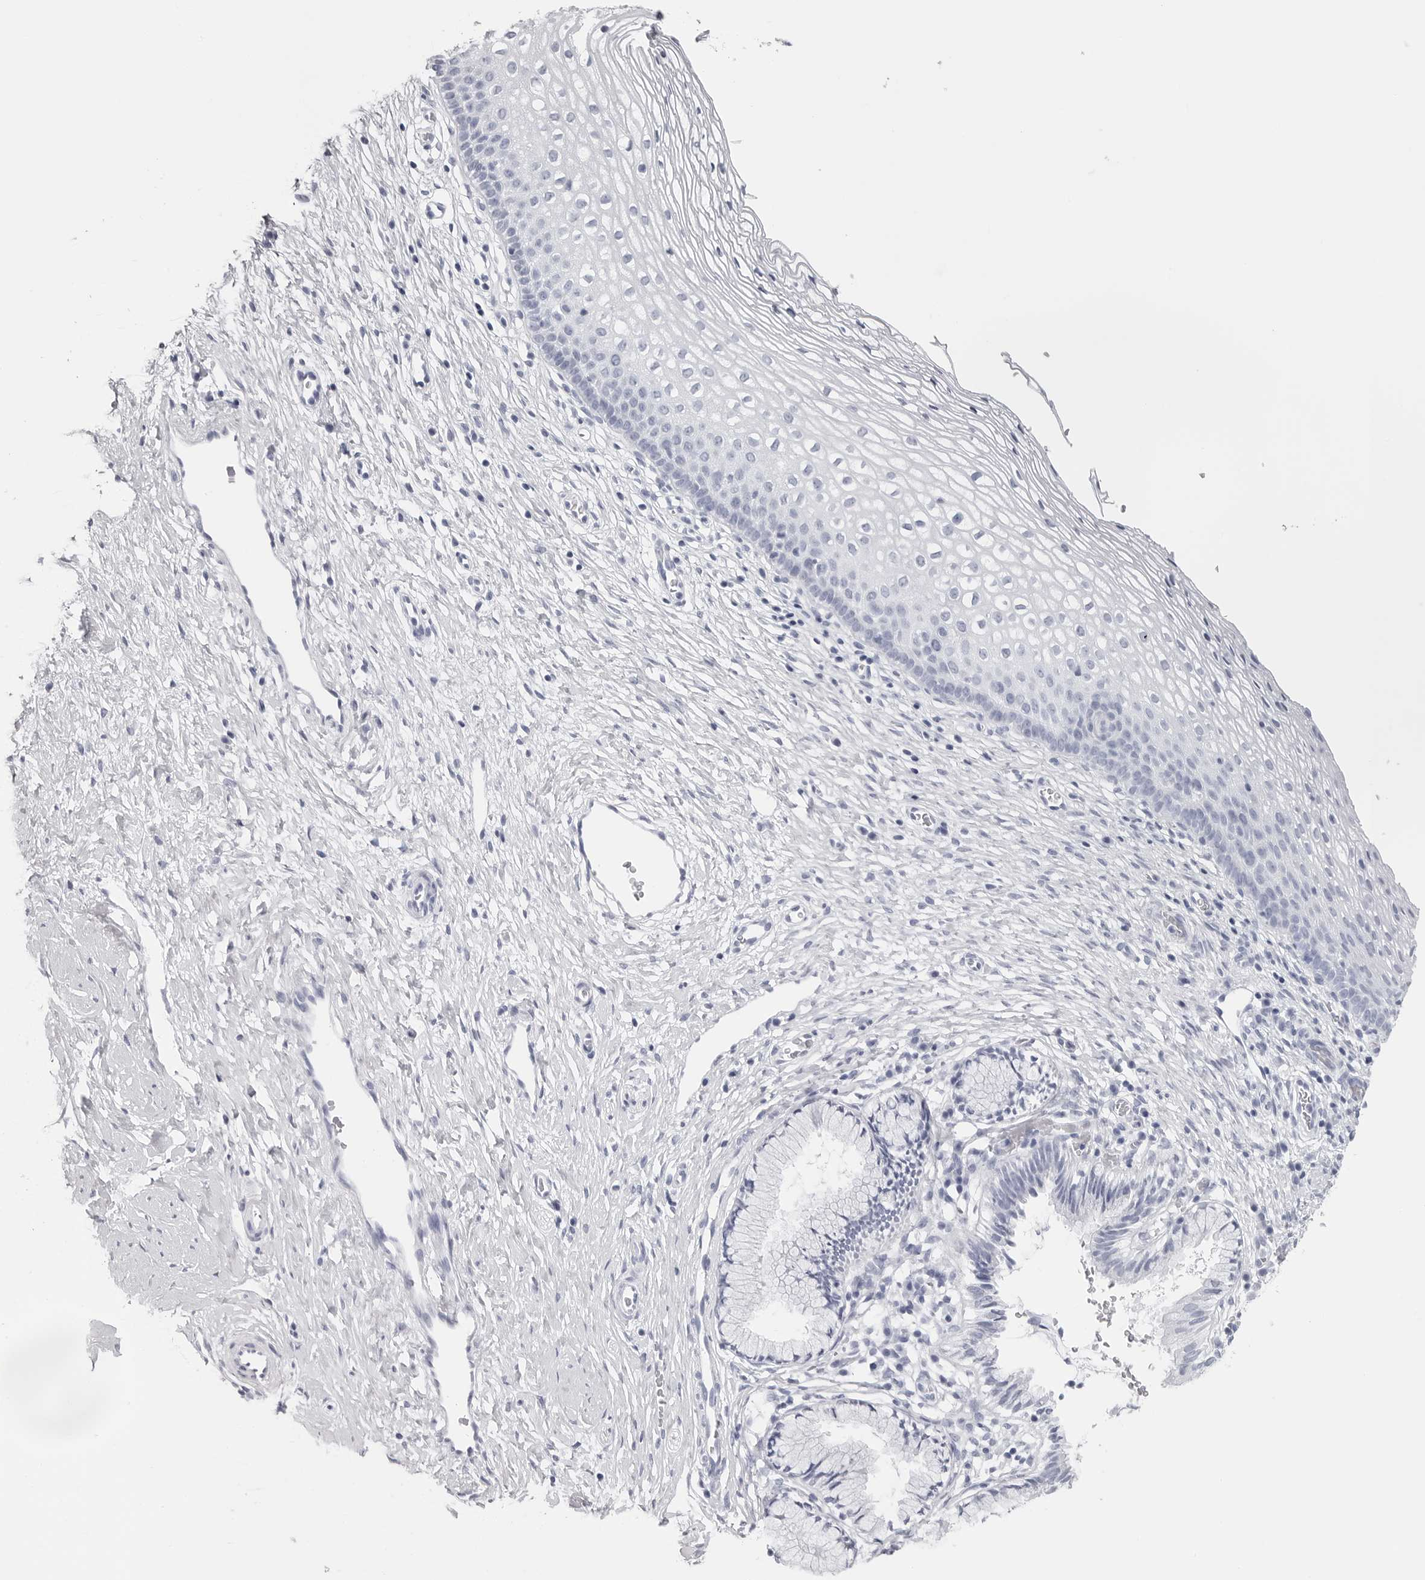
{"staining": {"intensity": "negative", "quantity": "none", "location": "none"}, "tissue": "cervix", "cell_type": "Glandular cells", "image_type": "normal", "snomed": [{"axis": "morphology", "description": "Normal tissue, NOS"}, {"axis": "topography", "description": "Cervix"}], "caption": "DAB (3,3'-diaminobenzidine) immunohistochemical staining of normal cervix displays no significant expression in glandular cells. (Brightfield microscopy of DAB (3,3'-diaminobenzidine) IHC at high magnification).", "gene": "CST2", "patient": {"sex": "female", "age": 27}}